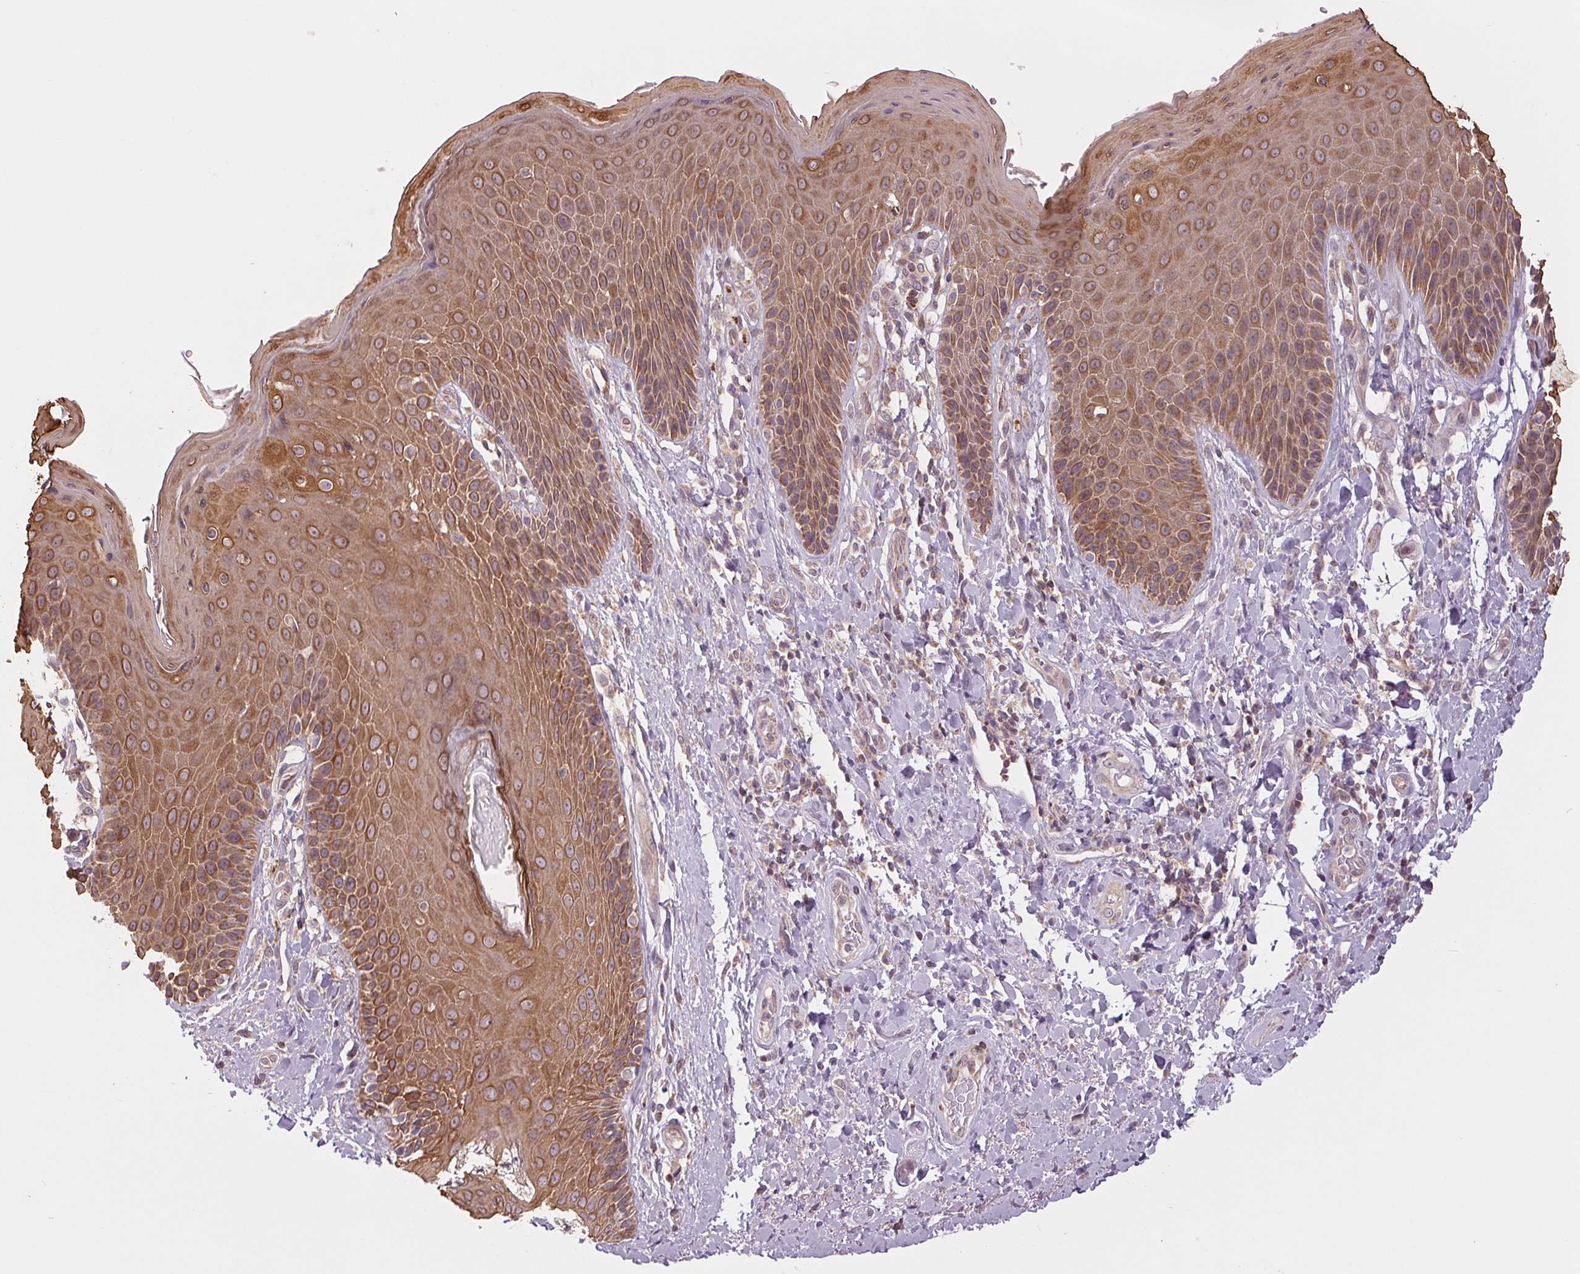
{"staining": {"intensity": "moderate", "quantity": ">75%", "location": "cytoplasmic/membranous"}, "tissue": "skin", "cell_type": "Epidermal cells", "image_type": "normal", "snomed": [{"axis": "morphology", "description": "Normal tissue, NOS"}, {"axis": "topography", "description": "Anal"}, {"axis": "topography", "description": "Peripheral nerve tissue"}], "caption": "Immunohistochemical staining of benign human skin exhibits moderate cytoplasmic/membranous protein positivity in about >75% of epidermal cells.", "gene": "MAP3K5", "patient": {"sex": "male", "age": 51}}